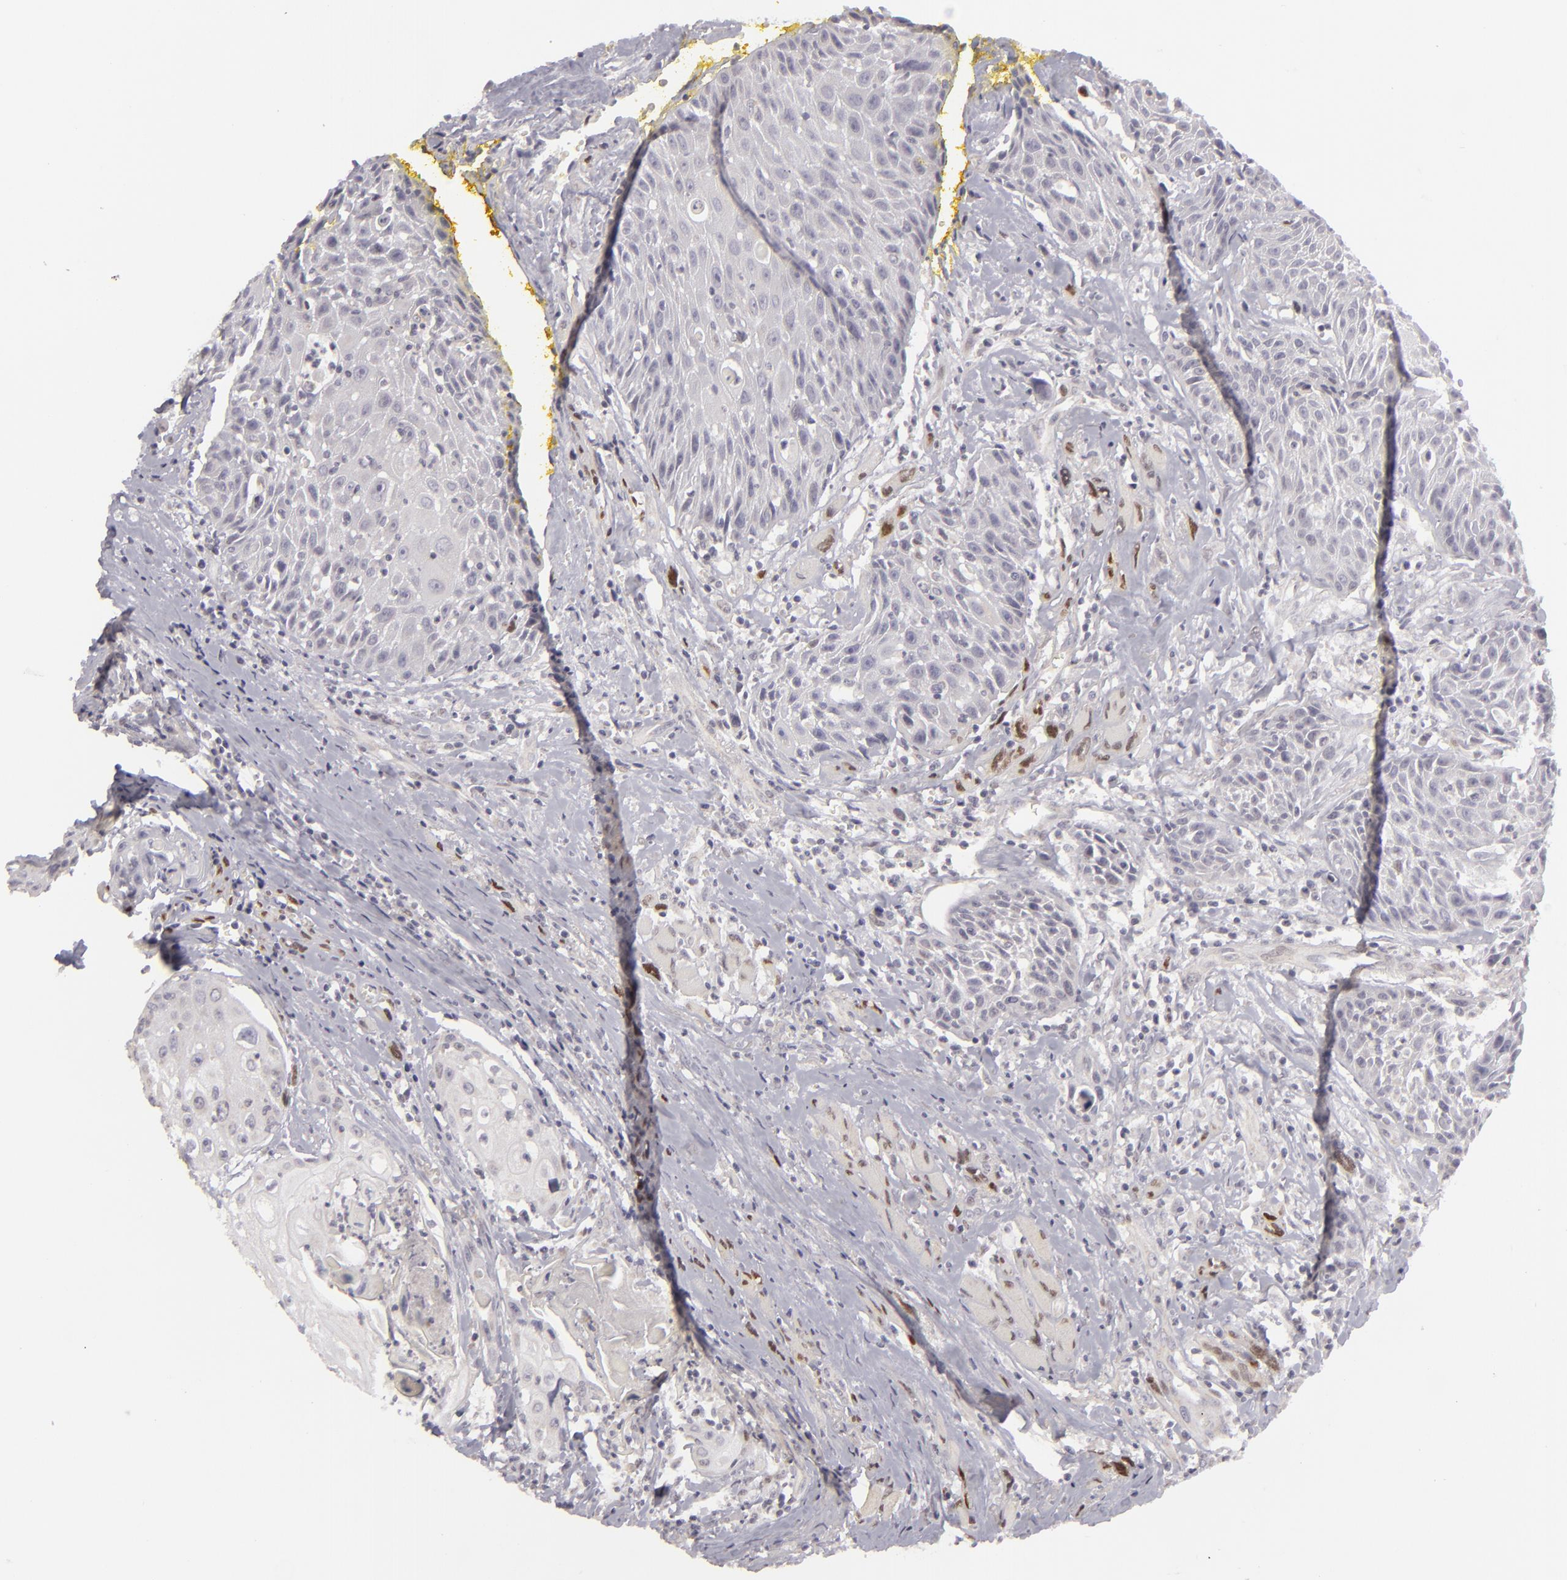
{"staining": {"intensity": "moderate", "quantity": "<25%", "location": "nuclear"}, "tissue": "head and neck cancer", "cell_type": "Tumor cells", "image_type": "cancer", "snomed": [{"axis": "morphology", "description": "Squamous cell carcinoma, NOS"}, {"axis": "topography", "description": "Oral tissue"}, {"axis": "topography", "description": "Head-Neck"}], "caption": "Immunohistochemistry (IHC) photomicrograph of head and neck cancer stained for a protein (brown), which reveals low levels of moderate nuclear staining in about <25% of tumor cells.", "gene": "SIX1", "patient": {"sex": "female", "age": 82}}